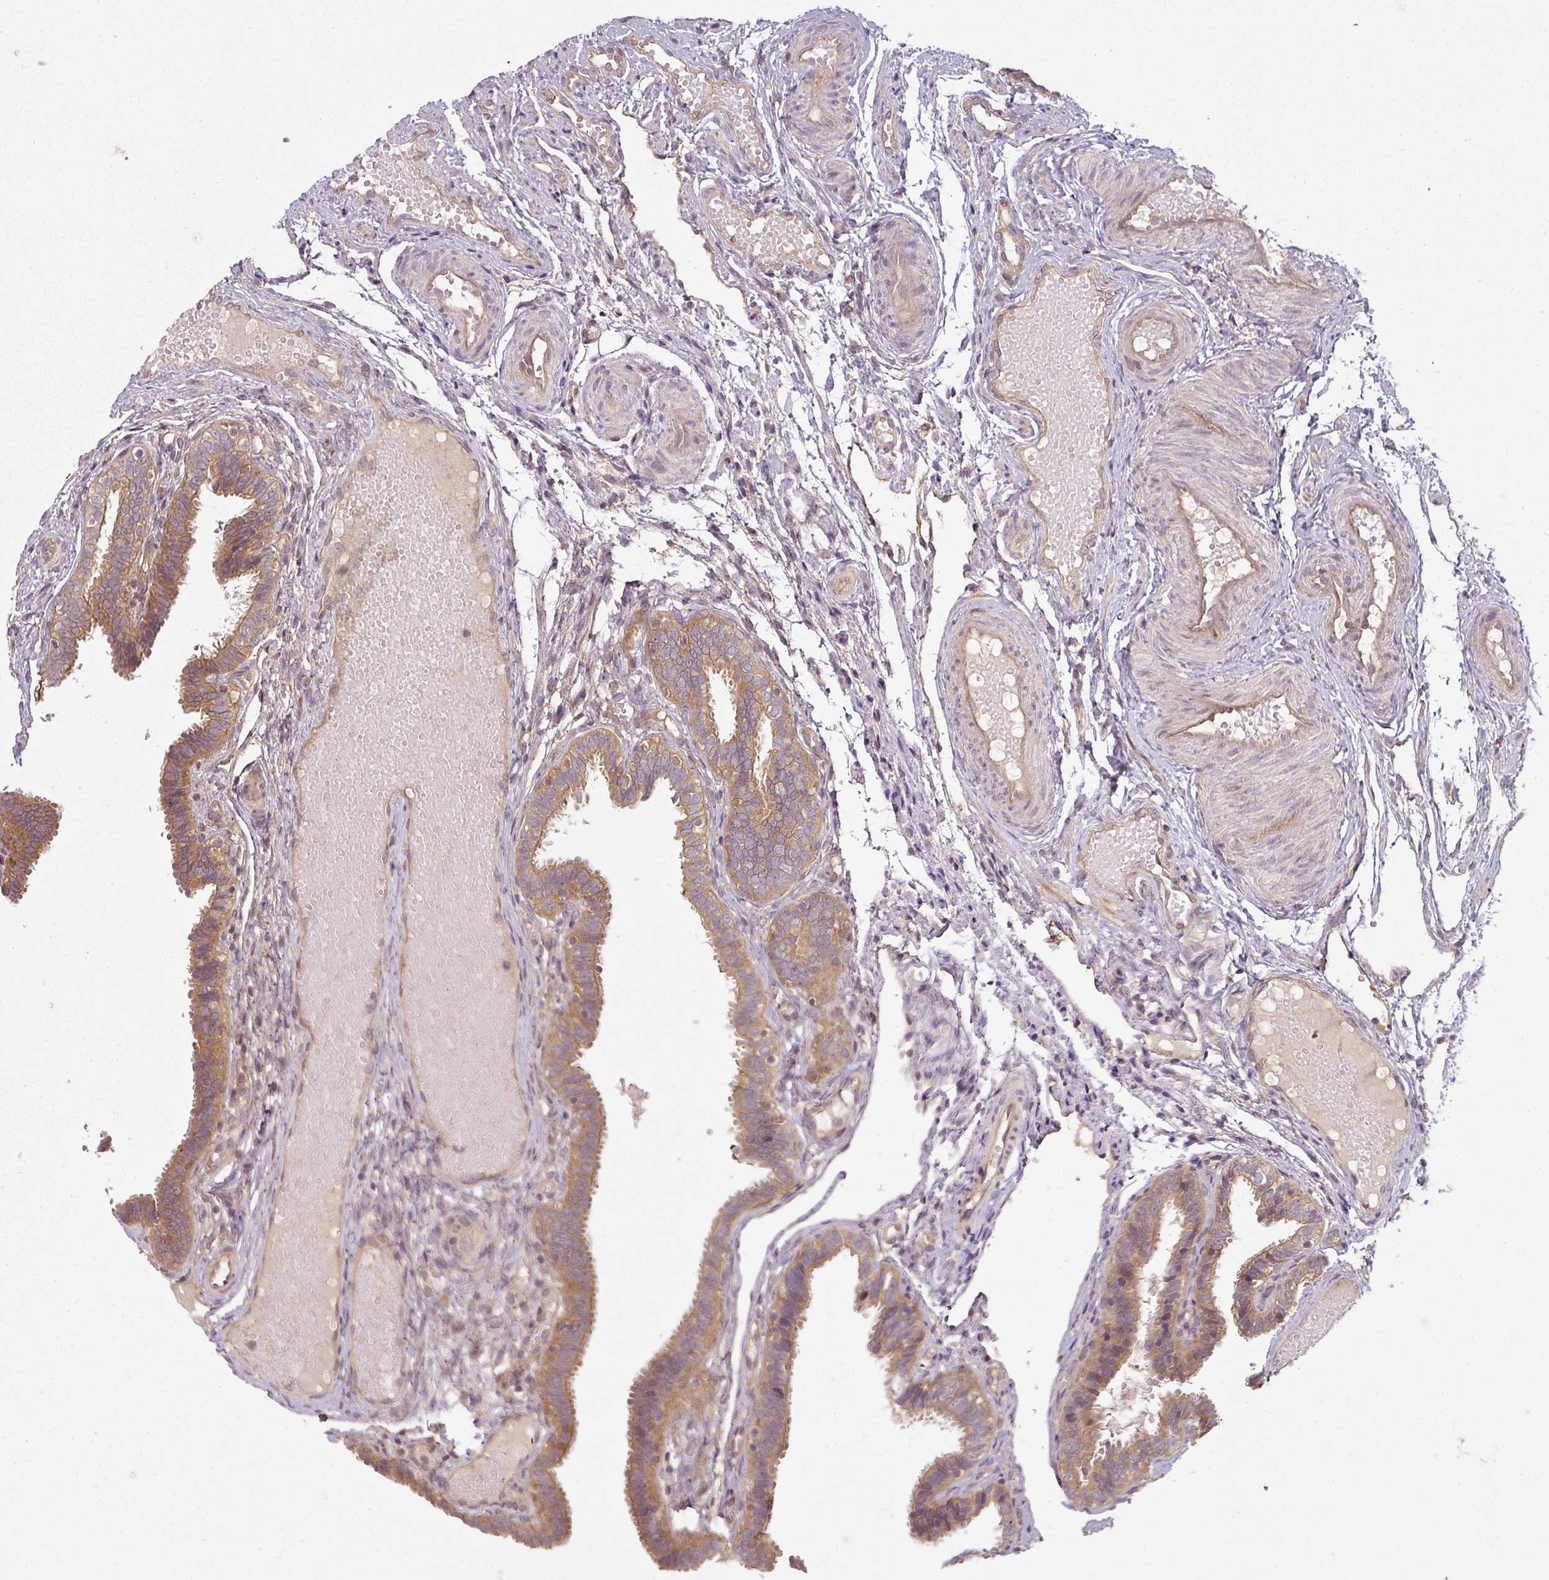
{"staining": {"intensity": "moderate", "quantity": ">75%", "location": "cytoplasmic/membranous"}, "tissue": "fallopian tube", "cell_type": "Glandular cells", "image_type": "normal", "snomed": [{"axis": "morphology", "description": "Normal tissue, NOS"}, {"axis": "topography", "description": "Fallopian tube"}], "caption": "Unremarkable fallopian tube demonstrates moderate cytoplasmic/membranous positivity in about >75% of glandular cells Using DAB (brown) and hematoxylin (blue) stains, captured at high magnification using brightfield microscopy..", "gene": "RNF31", "patient": {"sex": "female", "age": 37}}